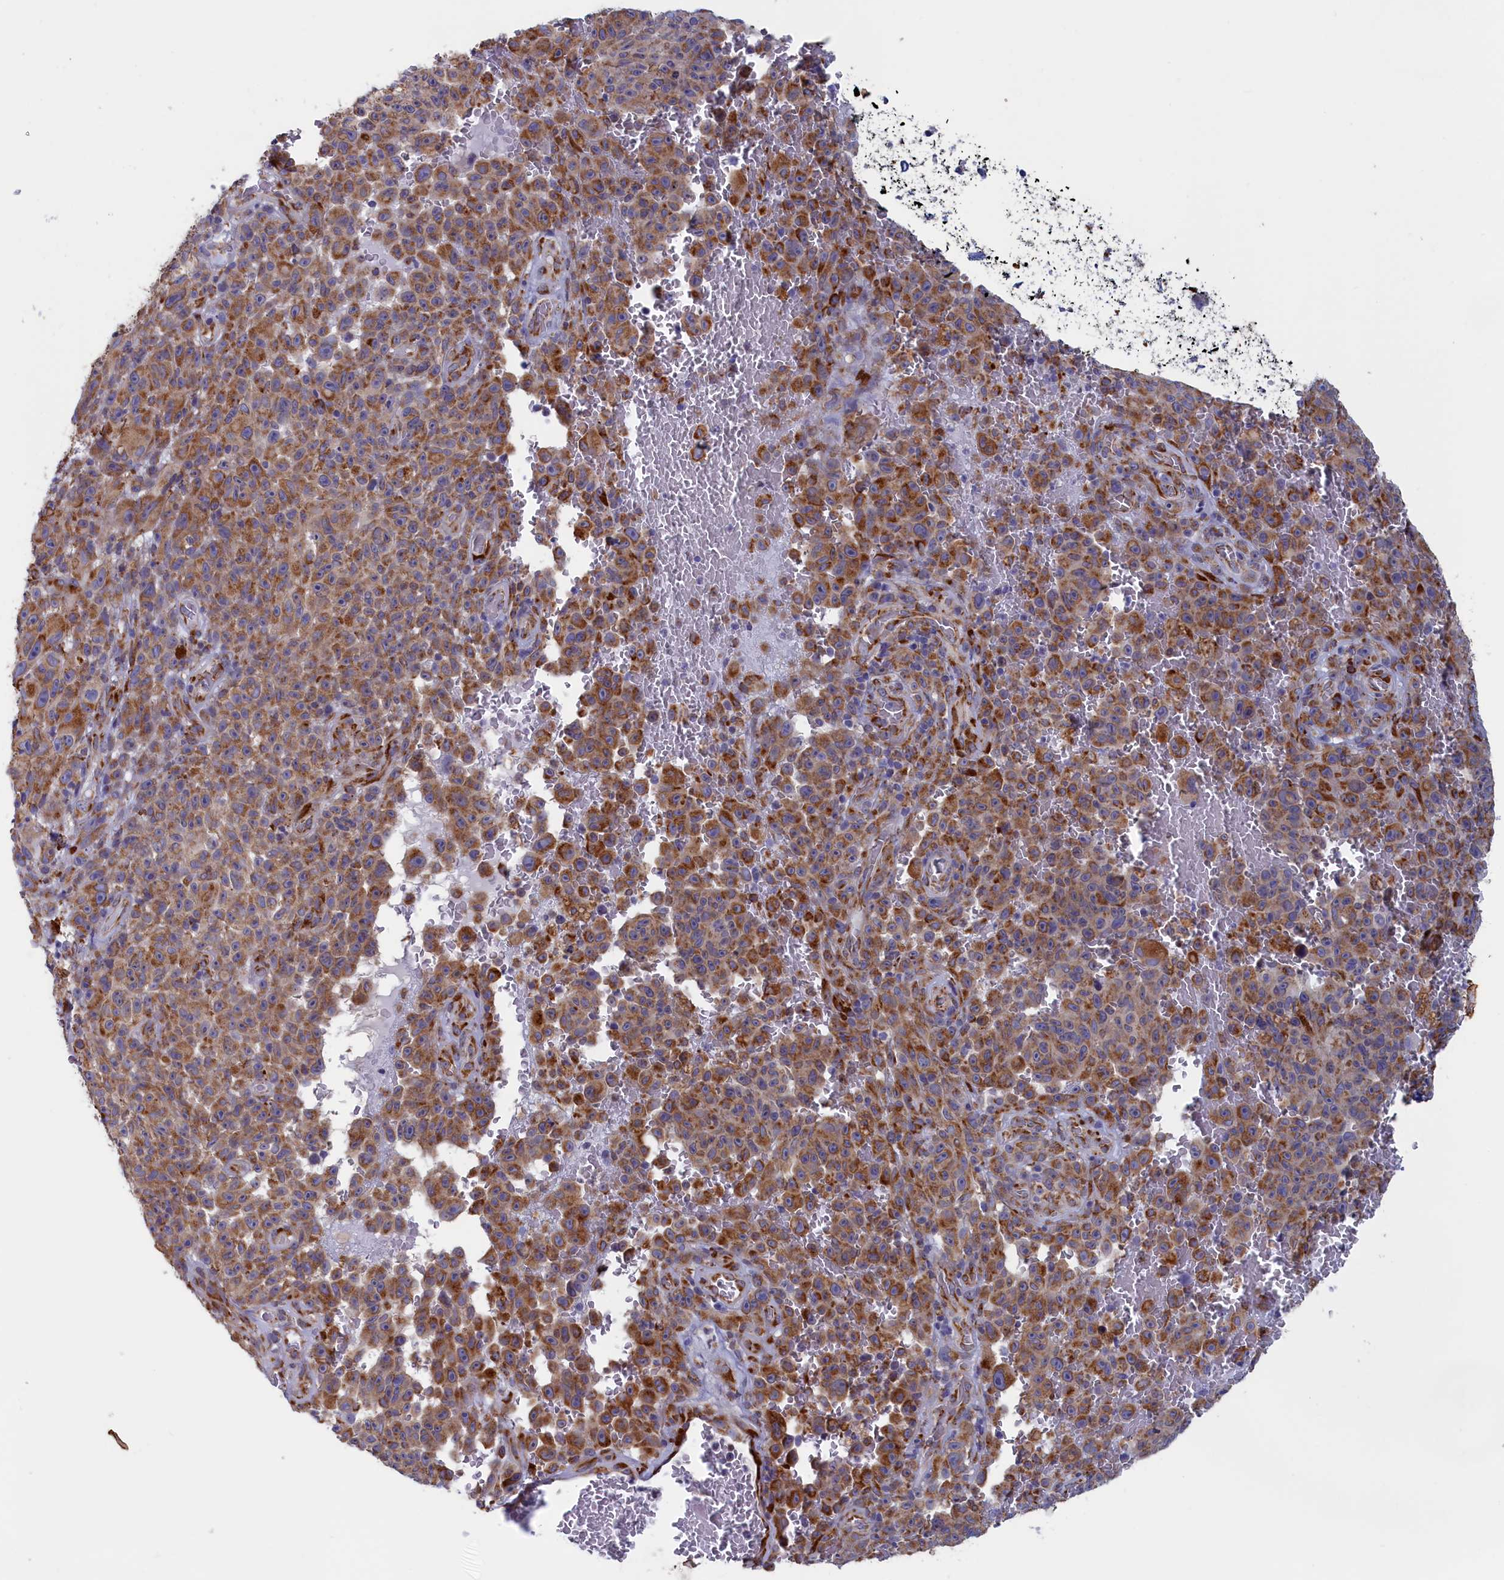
{"staining": {"intensity": "moderate", "quantity": ">75%", "location": "cytoplasmic/membranous"}, "tissue": "melanoma", "cell_type": "Tumor cells", "image_type": "cancer", "snomed": [{"axis": "morphology", "description": "Malignant melanoma, NOS"}, {"axis": "topography", "description": "Skin"}], "caption": "Protein expression analysis of melanoma reveals moderate cytoplasmic/membranous expression in approximately >75% of tumor cells.", "gene": "CCDC68", "patient": {"sex": "female", "age": 82}}